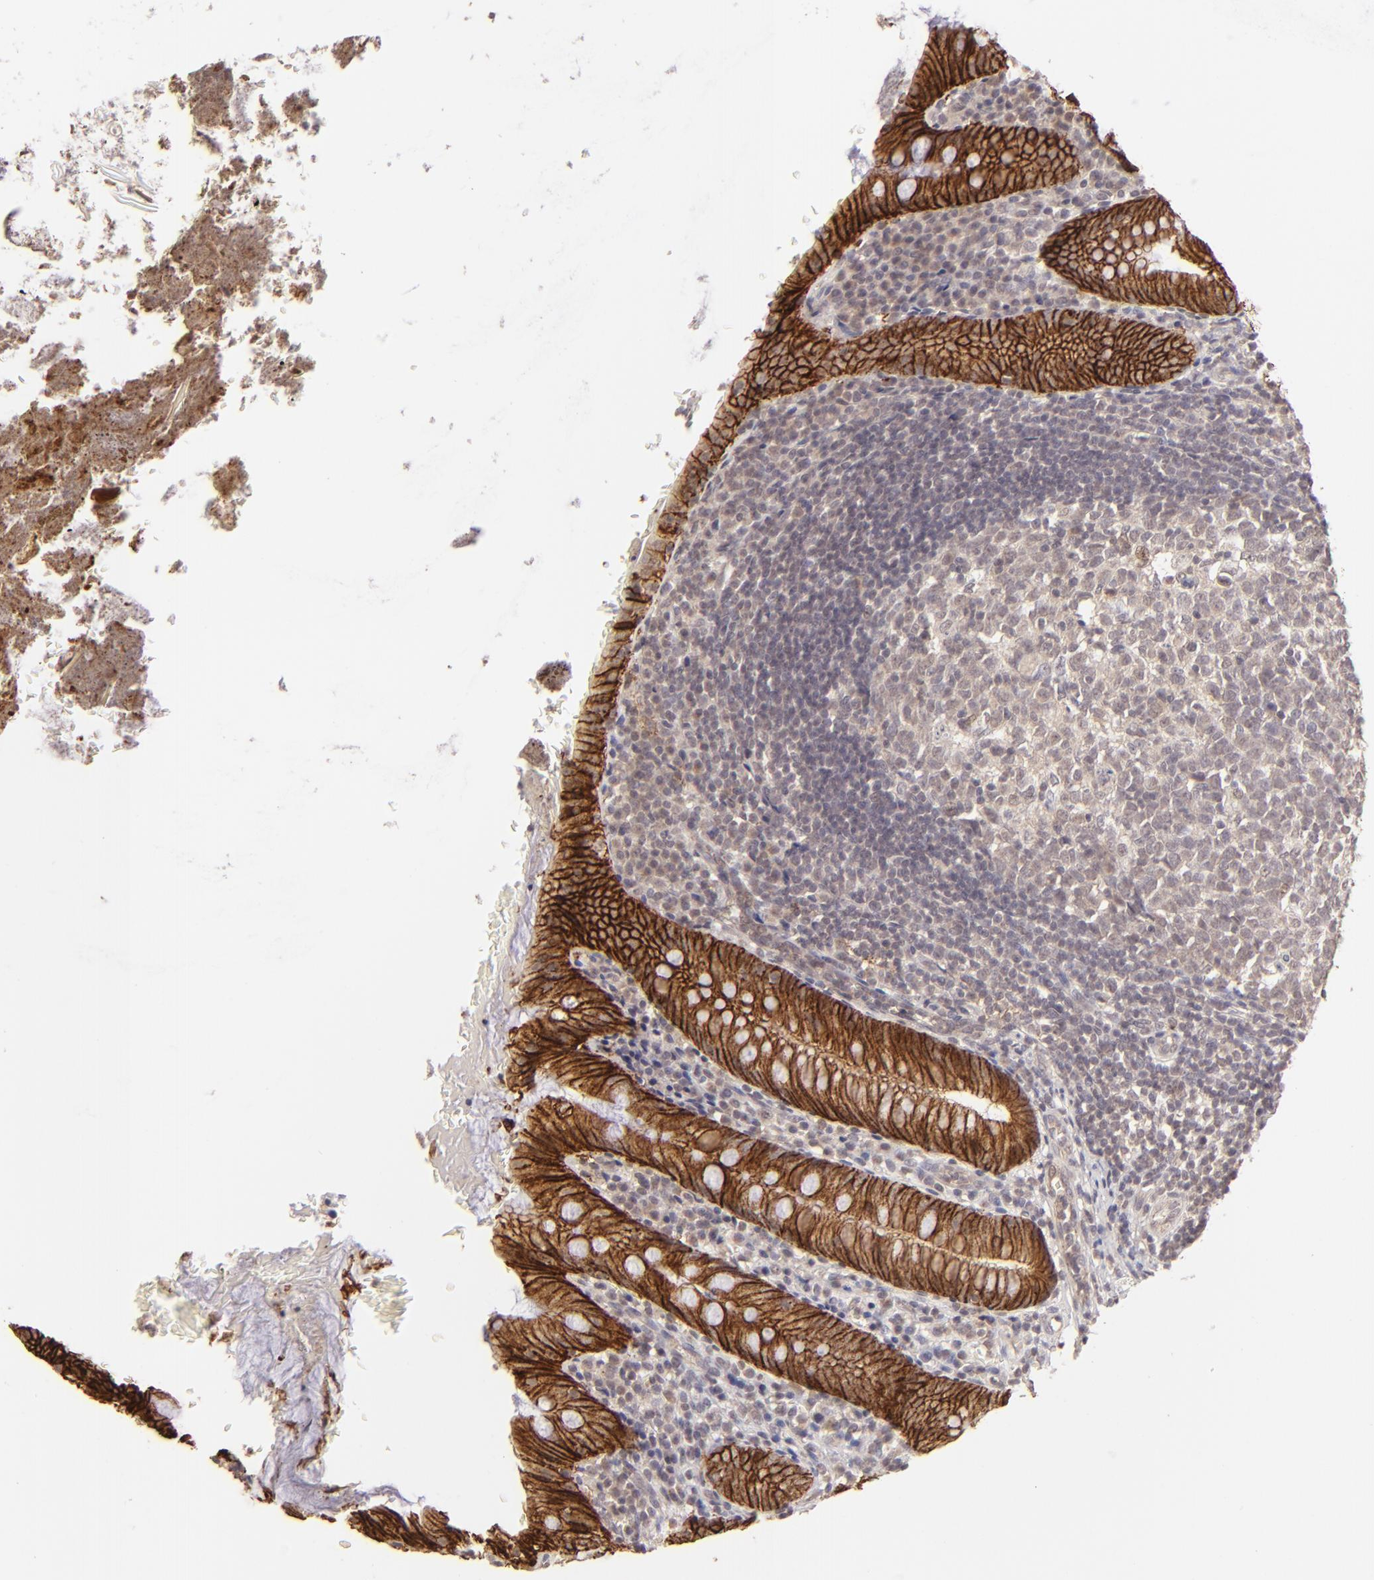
{"staining": {"intensity": "strong", "quantity": ">75%", "location": "cytoplasmic/membranous"}, "tissue": "appendix", "cell_type": "Glandular cells", "image_type": "normal", "snomed": [{"axis": "morphology", "description": "Normal tissue, NOS"}, {"axis": "topography", "description": "Appendix"}], "caption": "Strong cytoplasmic/membranous positivity is seen in approximately >75% of glandular cells in unremarkable appendix. The staining was performed using DAB (3,3'-diaminobenzidine), with brown indicating positive protein expression. Nuclei are stained blue with hematoxylin.", "gene": "CLDN1", "patient": {"sex": "female", "age": 10}}